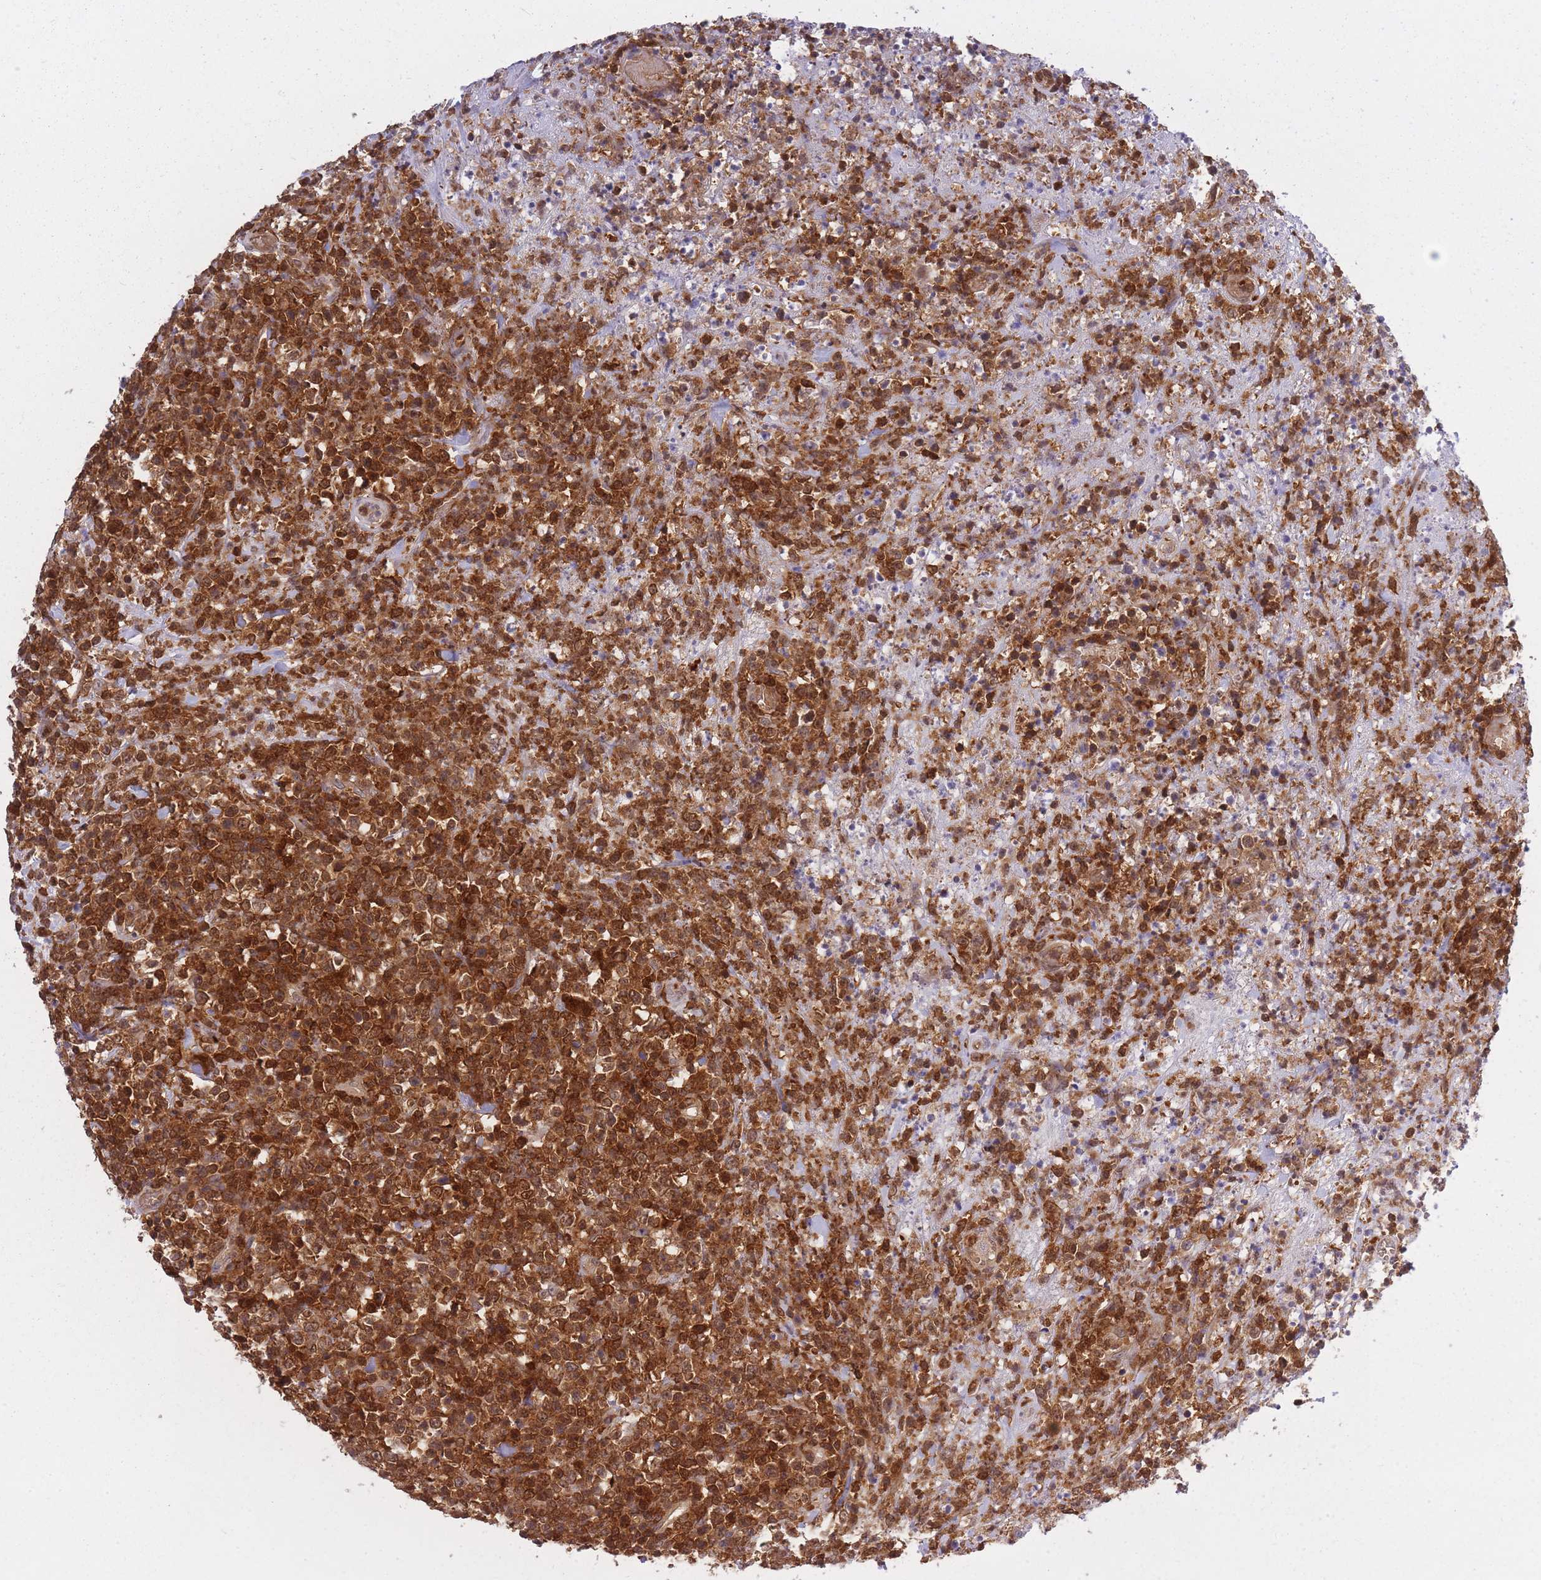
{"staining": {"intensity": "strong", "quantity": ">75%", "location": "cytoplasmic/membranous,nuclear"}, "tissue": "lymphoma", "cell_type": "Tumor cells", "image_type": "cancer", "snomed": [{"axis": "morphology", "description": "Malignant lymphoma, non-Hodgkin's type, High grade"}, {"axis": "topography", "description": "Colon"}], "caption": "Malignant lymphoma, non-Hodgkin's type (high-grade) stained for a protein (brown) reveals strong cytoplasmic/membranous and nuclear positive positivity in about >75% of tumor cells.", "gene": "CXorf38", "patient": {"sex": "female", "age": 53}}